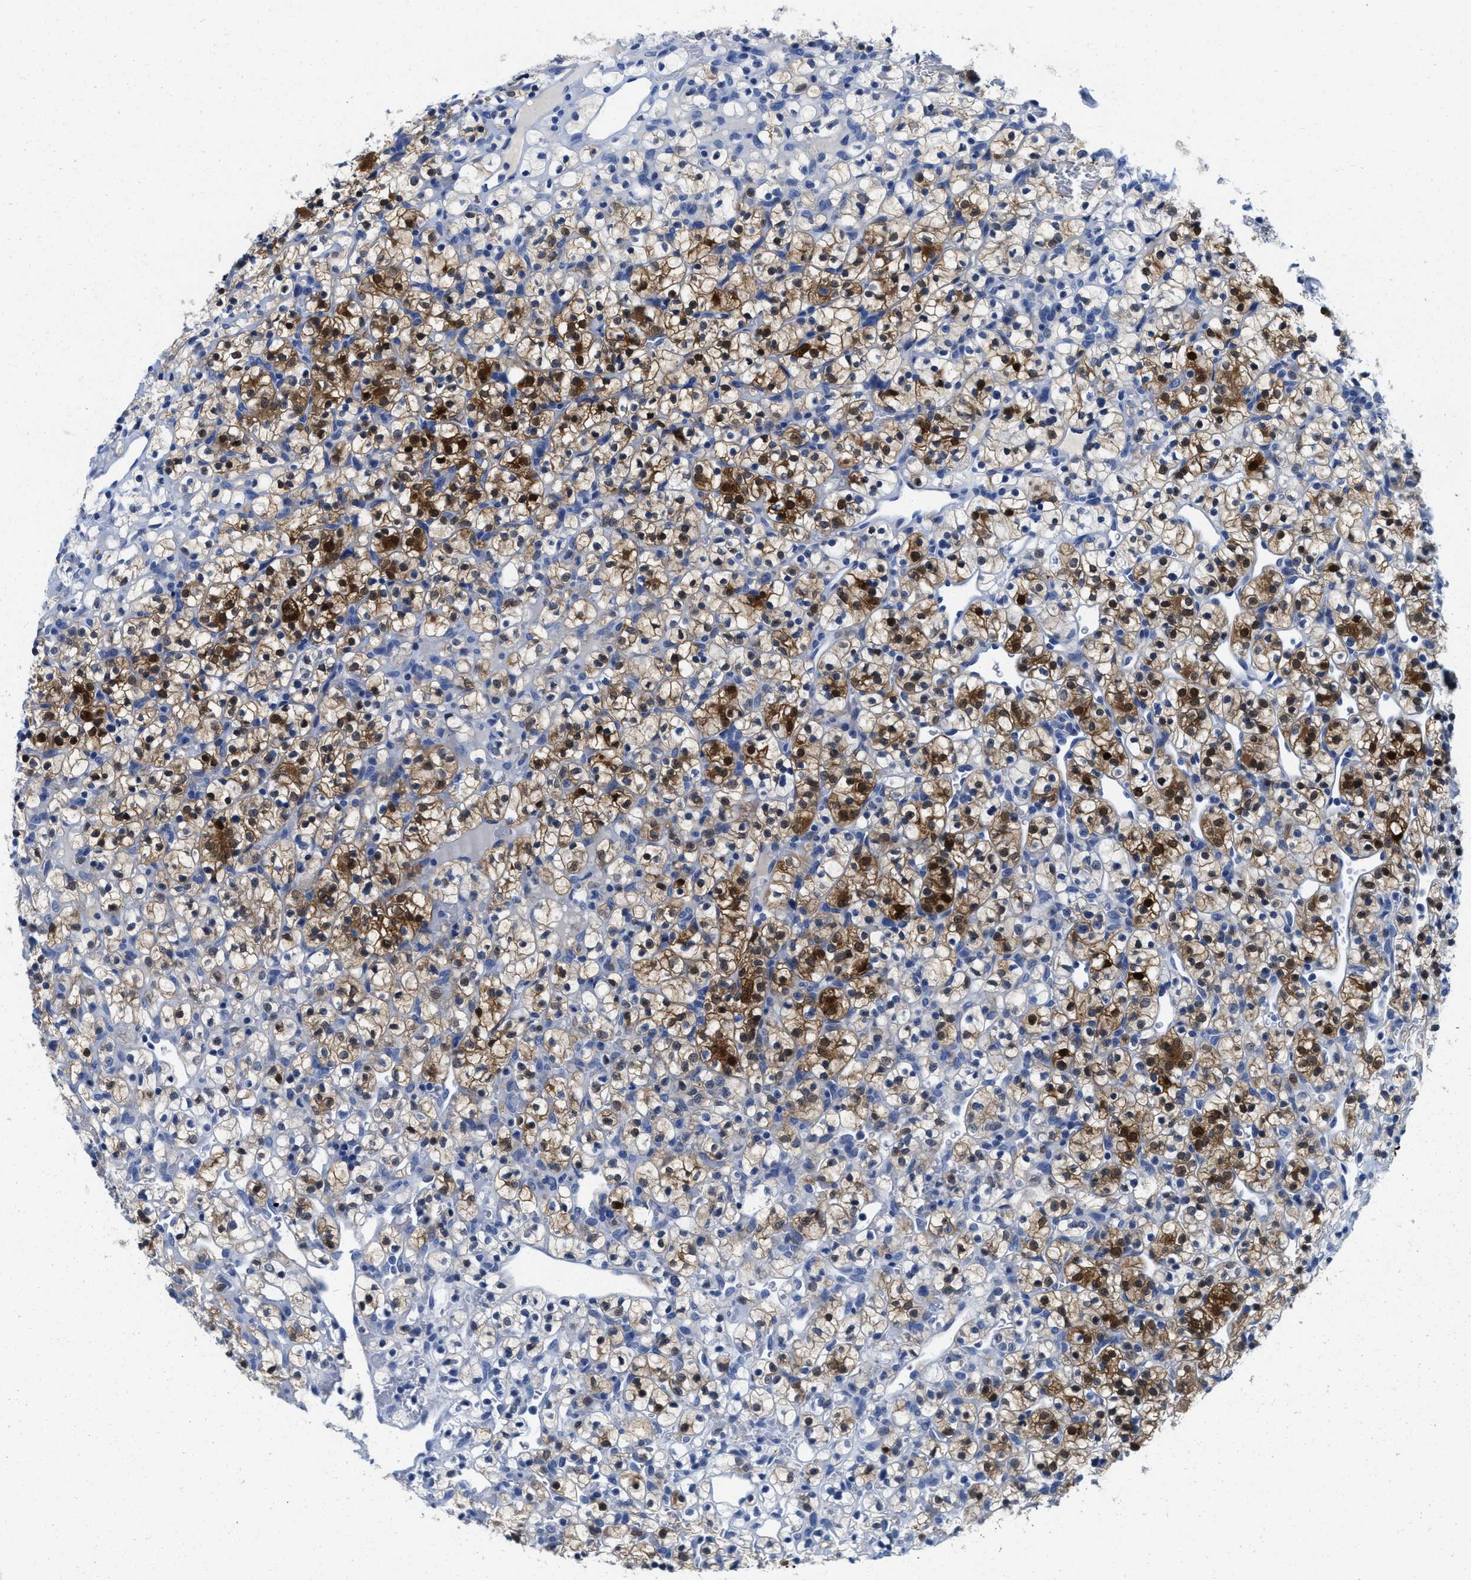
{"staining": {"intensity": "moderate", "quantity": "25%-75%", "location": "cytoplasmic/membranous,nuclear"}, "tissue": "renal cancer", "cell_type": "Tumor cells", "image_type": "cancer", "snomed": [{"axis": "morphology", "description": "Adenocarcinoma, NOS"}, {"axis": "topography", "description": "Kidney"}], "caption": "There is medium levels of moderate cytoplasmic/membranous and nuclear positivity in tumor cells of renal cancer, as demonstrated by immunohistochemical staining (brown color).", "gene": "TTC3", "patient": {"sex": "female", "age": 57}}